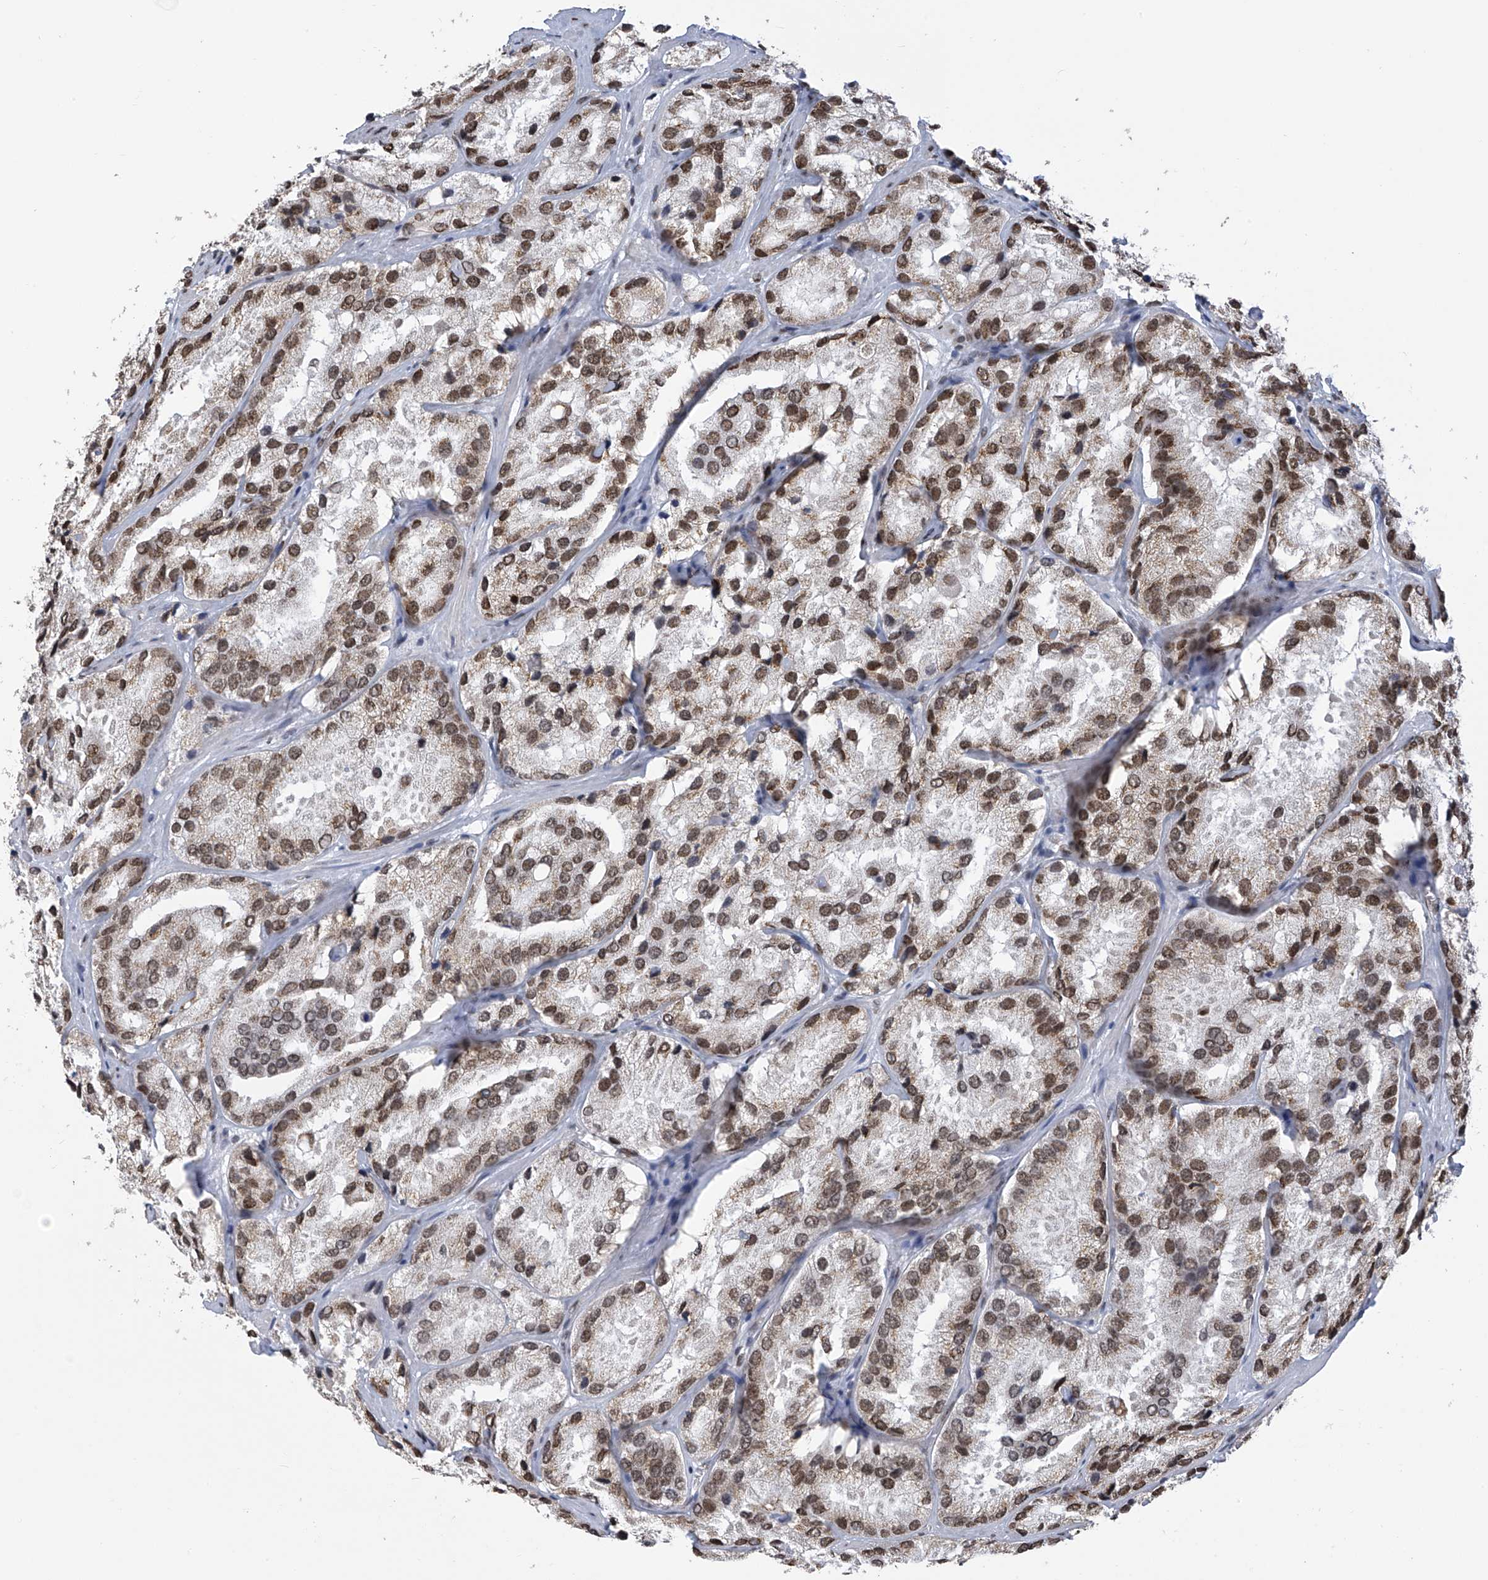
{"staining": {"intensity": "moderate", "quantity": ">75%", "location": "cytoplasmic/membranous,nuclear"}, "tissue": "prostate cancer", "cell_type": "Tumor cells", "image_type": "cancer", "snomed": [{"axis": "morphology", "description": "Adenocarcinoma, High grade"}, {"axis": "topography", "description": "Prostate"}], "caption": "Protein analysis of high-grade adenocarcinoma (prostate) tissue exhibits moderate cytoplasmic/membranous and nuclear positivity in approximately >75% of tumor cells. The staining was performed using DAB to visualize the protein expression in brown, while the nuclei were stained in blue with hematoxylin (Magnification: 20x).", "gene": "APLF", "patient": {"sex": "male", "age": 66}}